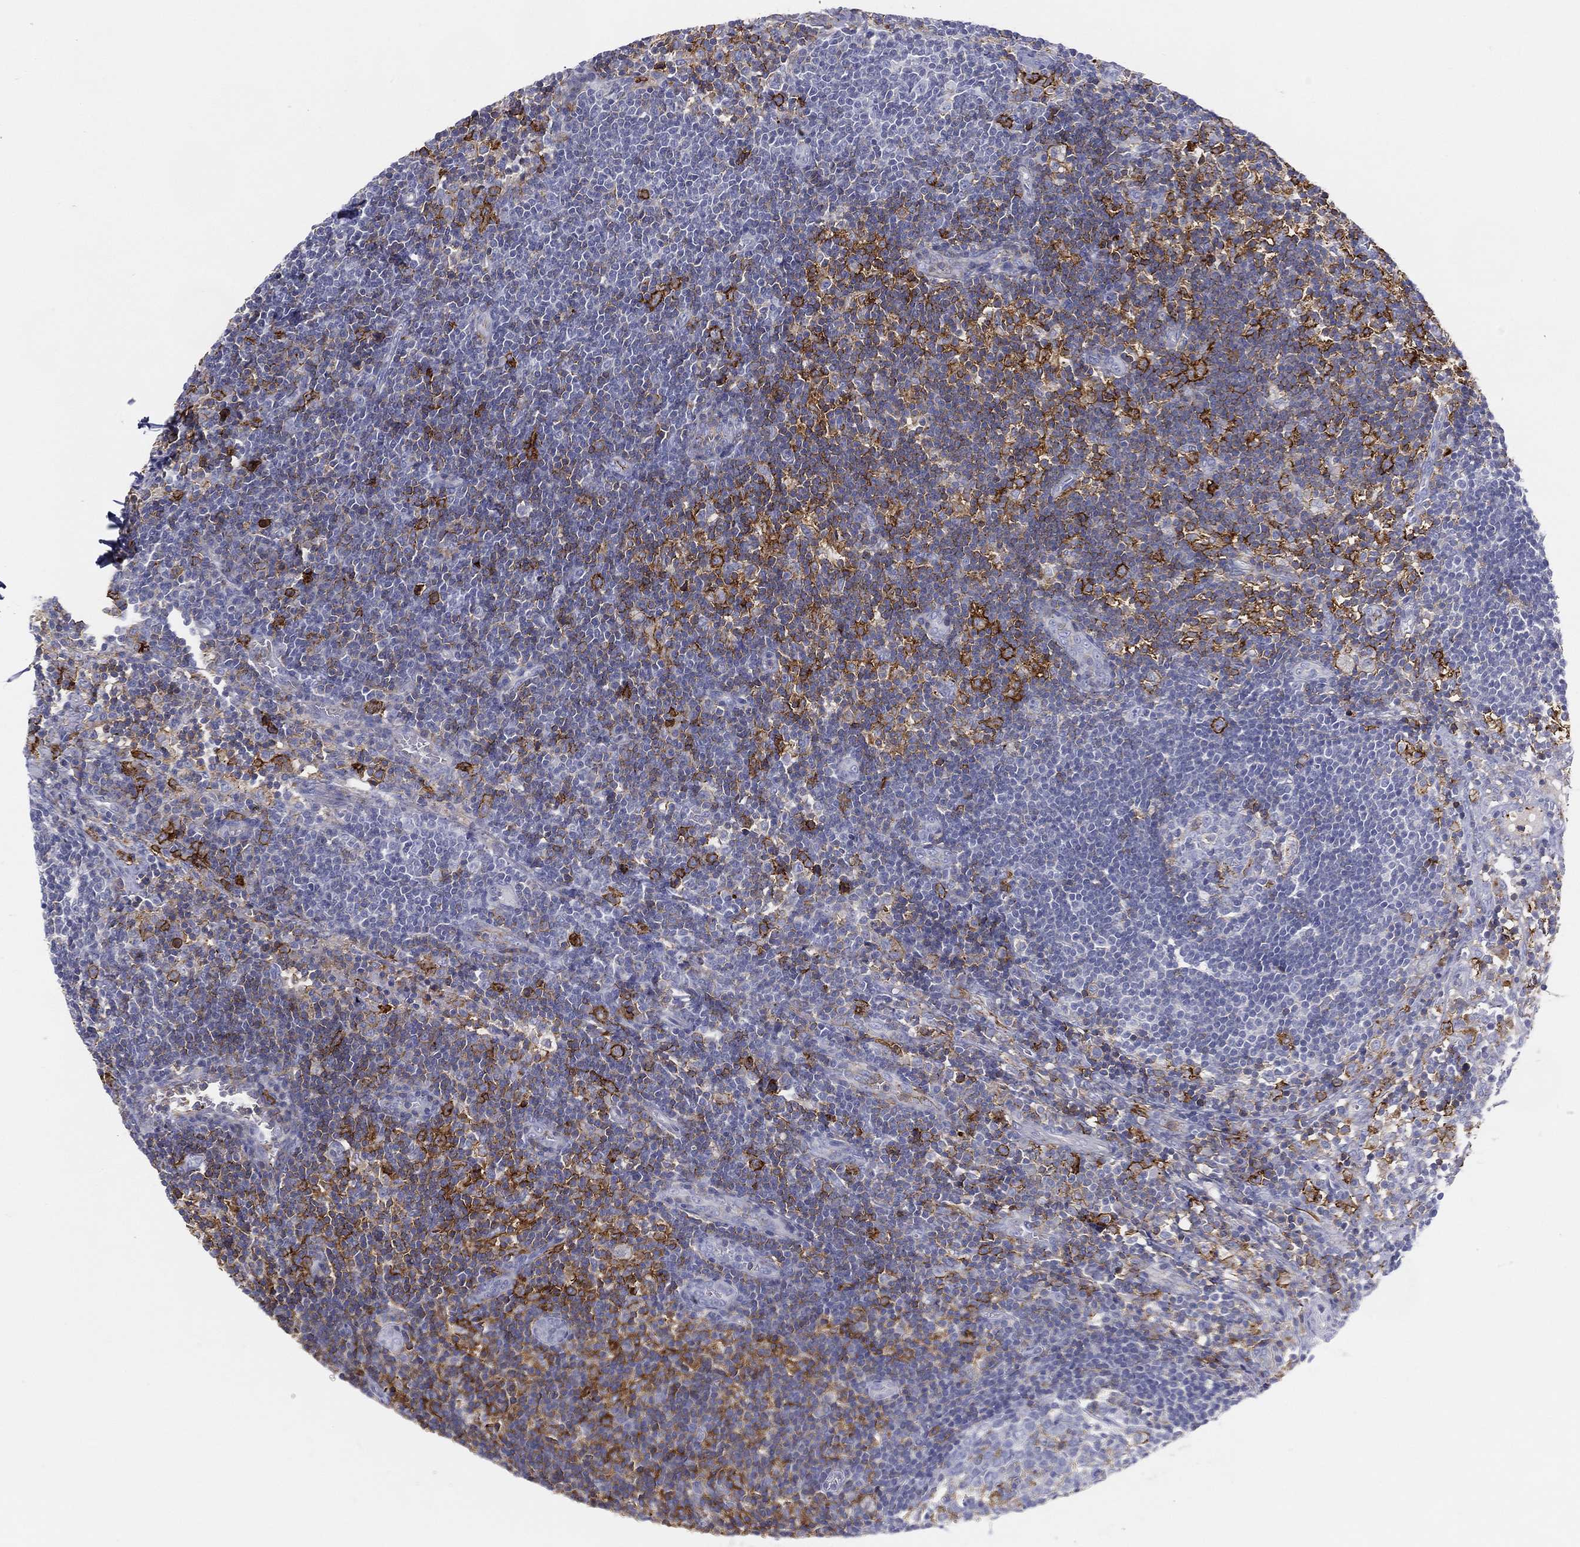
{"staining": {"intensity": "weak", "quantity": "<25%", "location": "cytoplasmic/membranous"}, "tissue": "lymph node", "cell_type": "Germinal center cells", "image_type": "normal", "snomed": [{"axis": "morphology", "description": "Normal tissue, NOS"}, {"axis": "morphology", "description": "Adenocarcinoma, NOS"}, {"axis": "topography", "description": "Lymph node"}, {"axis": "topography", "description": "Pancreas"}], "caption": "Immunohistochemistry (IHC) photomicrograph of normal human lymph node stained for a protein (brown), which exhibits no staining in germinal center cells. (Immunohistochemistry (IHC), brightfield microscopy, high magnification).", "gene": "SELPLG", "patient": {"sex": "female", "age": 58}}